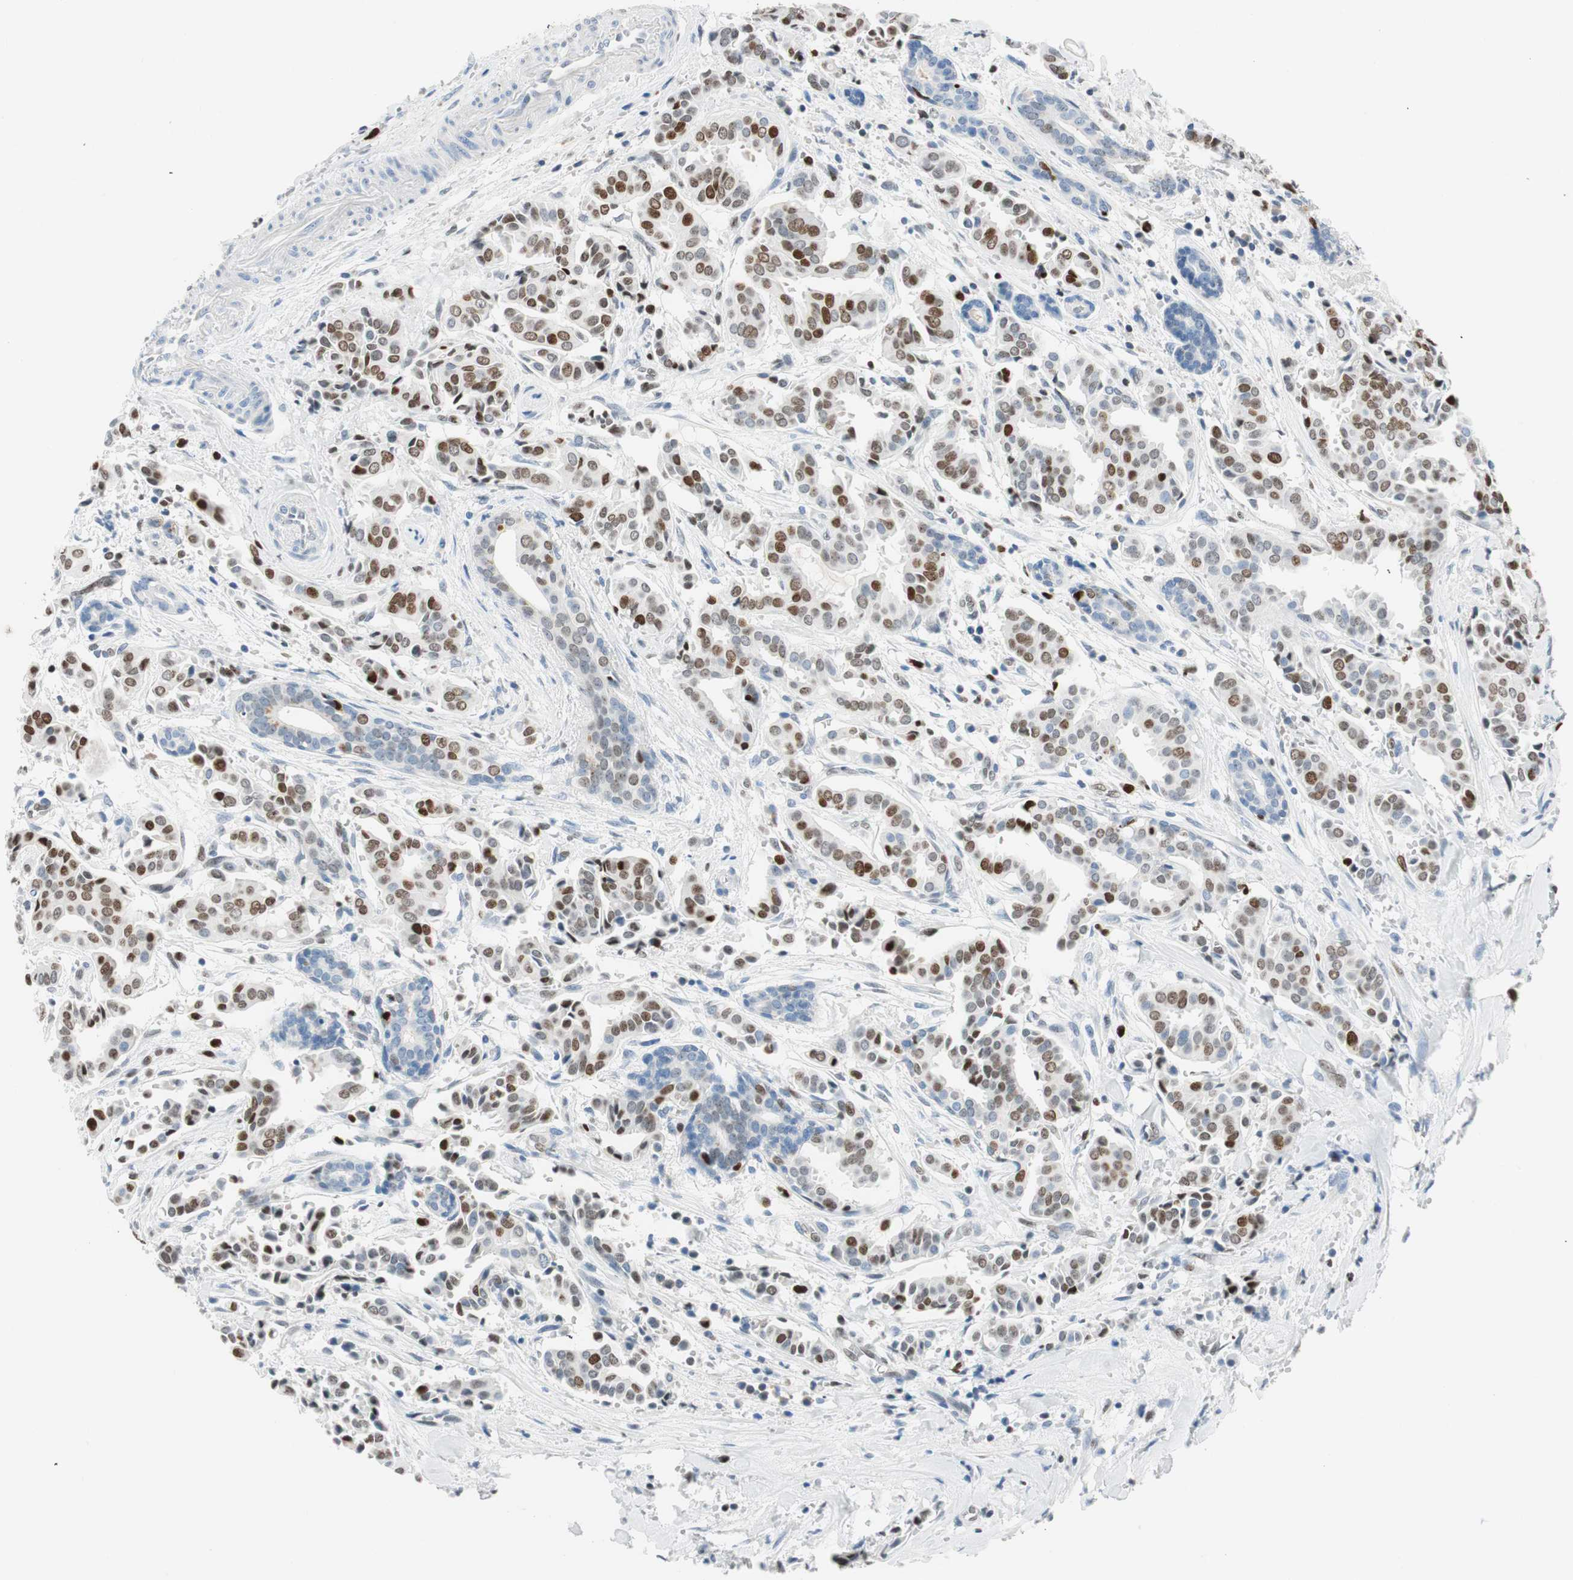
{"staining": {"intensity": "moderate", "quantity": "25%-75%", "location": "nuclear"}, "tissue": "head and neck cancer", "cell_type": "Tumor cells", "image_type": "cancer", "snomed": [{"axis": "morphology", "description": "Adenocarcinoma, NOS"}, {"axis": "topography", "description": "Salivary gland"}, {"axis": "topography", "description": "Head-Neck"}], "caption": "Immunohistochemical staining of human head and neck adenocarcinoma reveals medium levels of moderate nuclear expression in about 25%-75% of tumor cells.", "gene": "EZH2", "patient": {"sex": "female", "age": 59}}